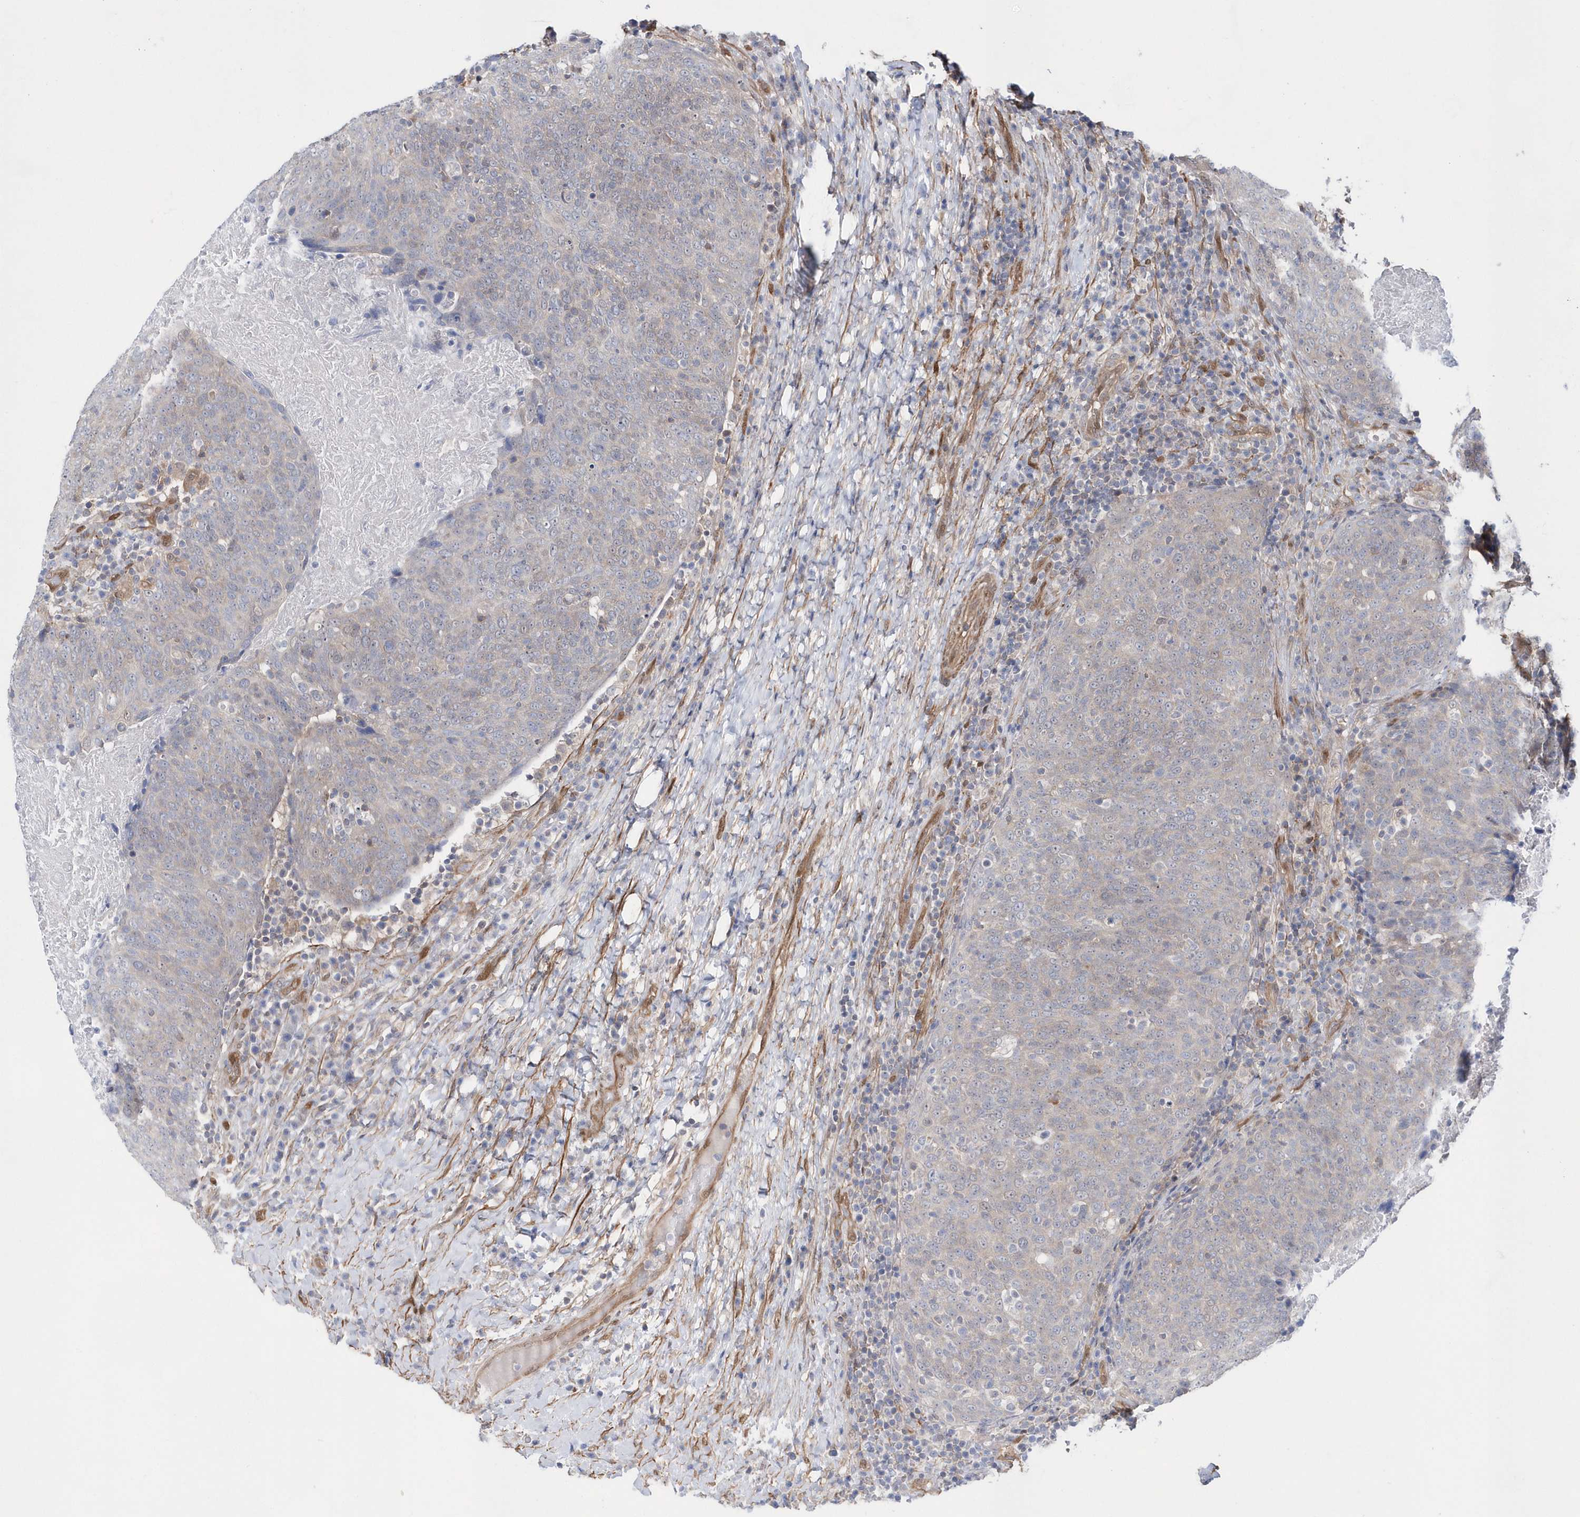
{"staining": {"intensity": "negative", "quantity": "none", "location": "none"}, "tissue": "head and neck cancer", "cell_type": "Tumor cells", "image_type": "cancer", "snomed": [{"axis": "morphology", "description": "Squamous cell carcinoma, NOS"}, {"axis": "morphology", "description": "Squamous cell carcinoma, metastatic, NOS"}, {"axis": "topography", "description": "Lymph node"}, {"axis": "topography", "description": "Head-Neck"}], "caption": "The image reveals no staining of tumor cells in squamous cell carcinoma (head and neck).", "gene": "BDH2", "patient": {"sex": "male", "age": 62}}